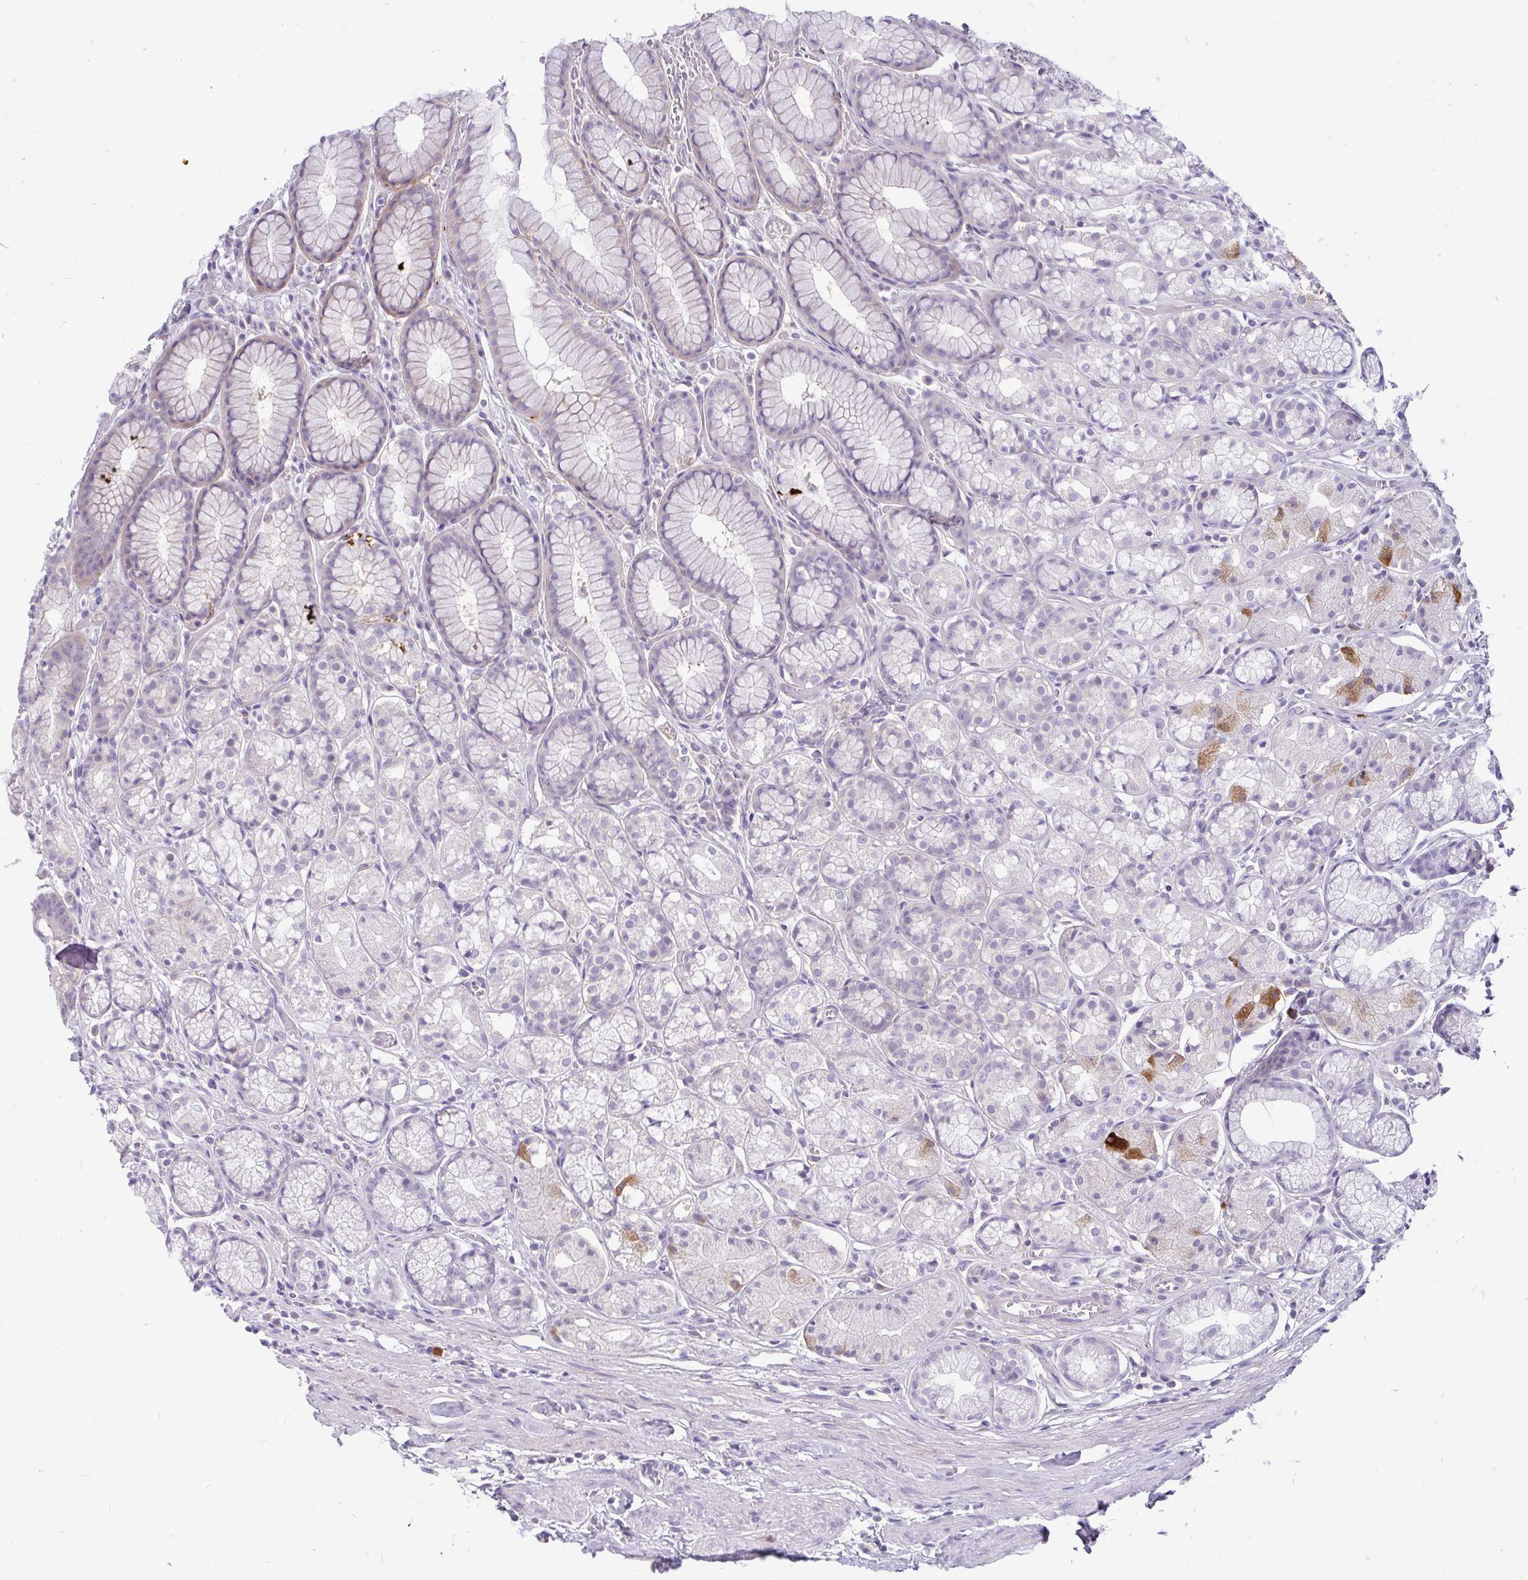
{"staining": {"intensity": "moderate", "quantity": "<25%", "location": "cytoplasmic/membranous"}, "tissue": "stomach", "cell_type": "Glandular cells", "image_type": "normal", "snomed": [{"axis": "morphology", "description": "Normal tissue, NOS"}, {"axis": "topography", "description": "Smooth muscle"}, {"axis": "topography", "description": "Stomach"}], "caption": "Immunohistochemistry (IHC) photomicrograph of normal human stomach stained for a protein (brown), which demonstrates low levels of moderate cytoplasmic/membranous positivity in approximately <25% of glandular cells.", "gene": "KIAA2013", "patient": {"sex": "male", "age": 70}}